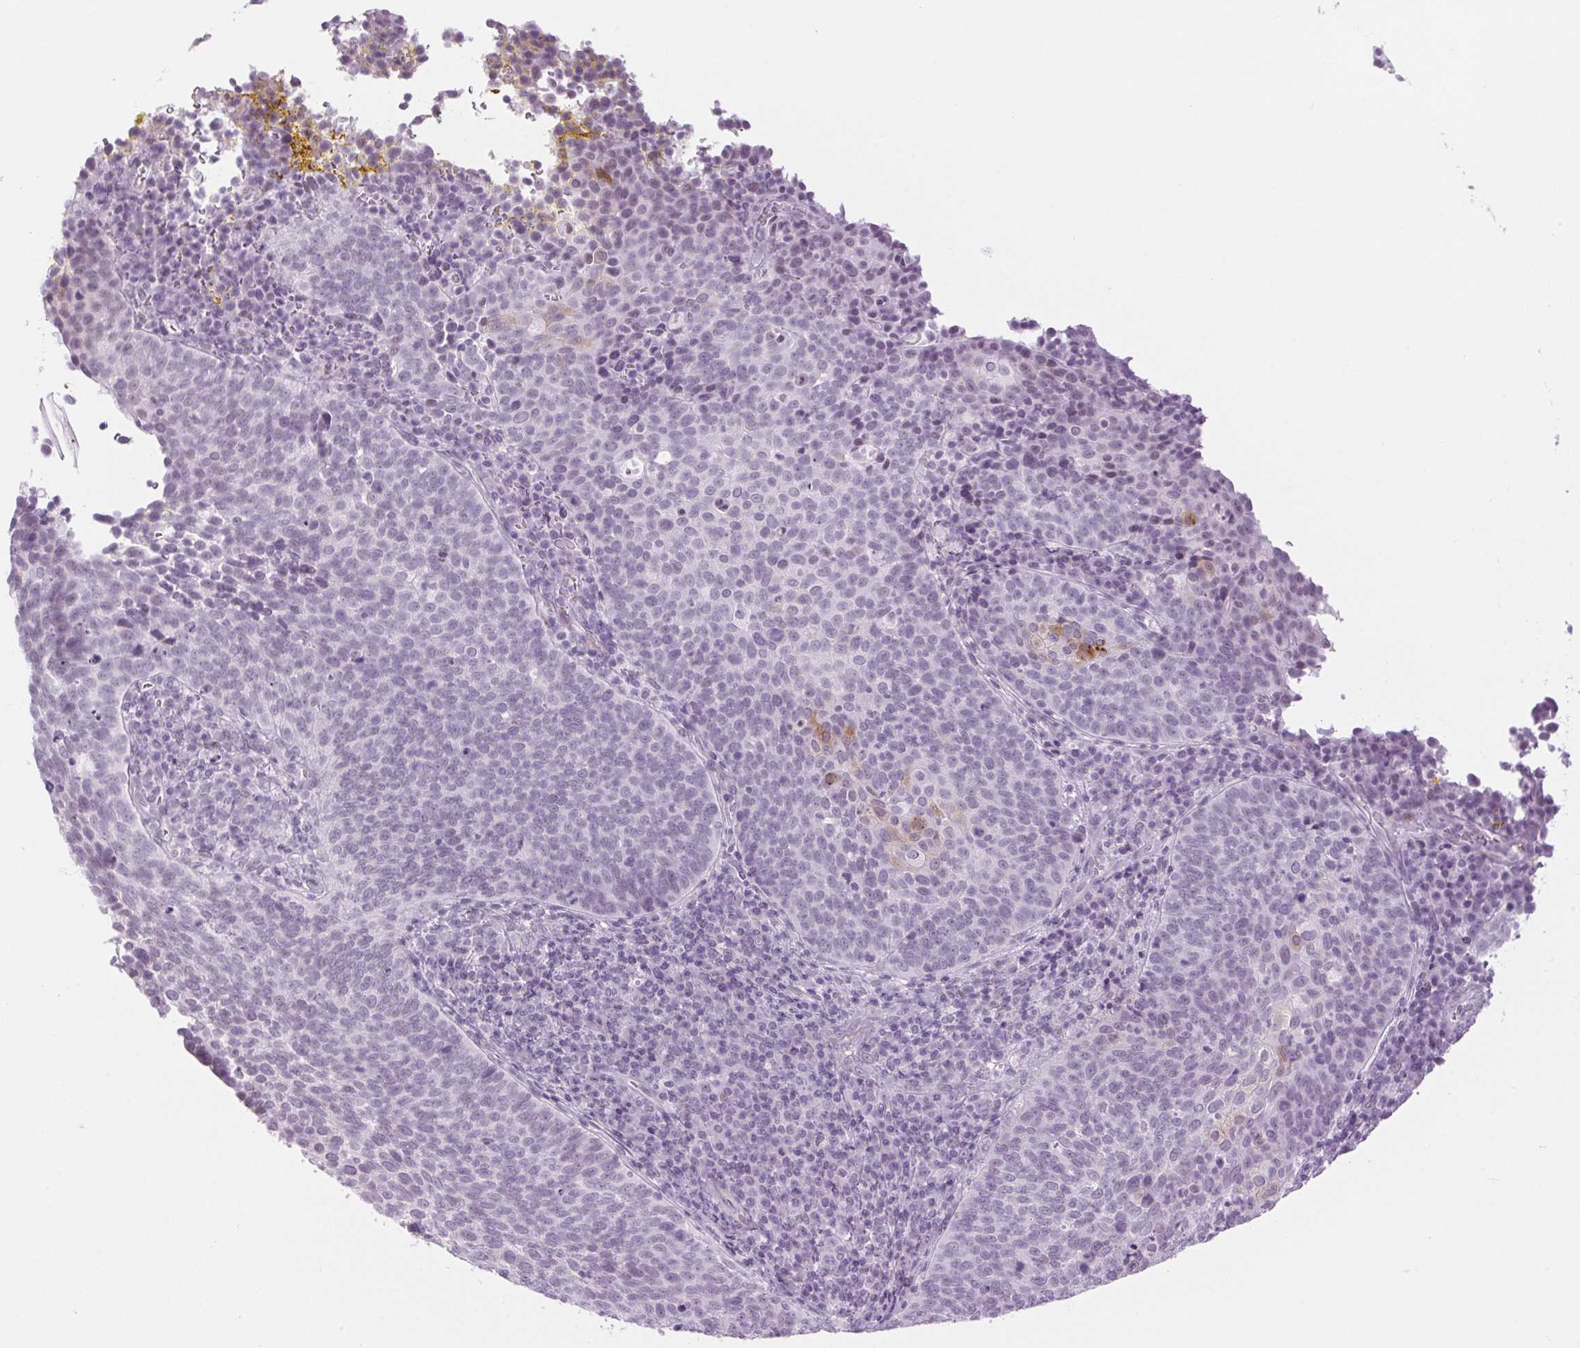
{"staining": {"intensity": "negative", "quantity": "none", "location": "none"}, "tissue": "cervical cancer", "cell_type": "Tumor cells", "image_type": "cancer", "snomed": [{"axis": "morphology", "description": "Squamous cell carcinoma, NOS"}, {"axis": "topography", "description": "Cervix"}], "caption": "Immunohistochemical staining of cervical cancer (squamous cell carcinoma) displays no significant staining in tumor cells.", "gene": "BCAS1", "patient": {"sex": "female", "age": 34}}